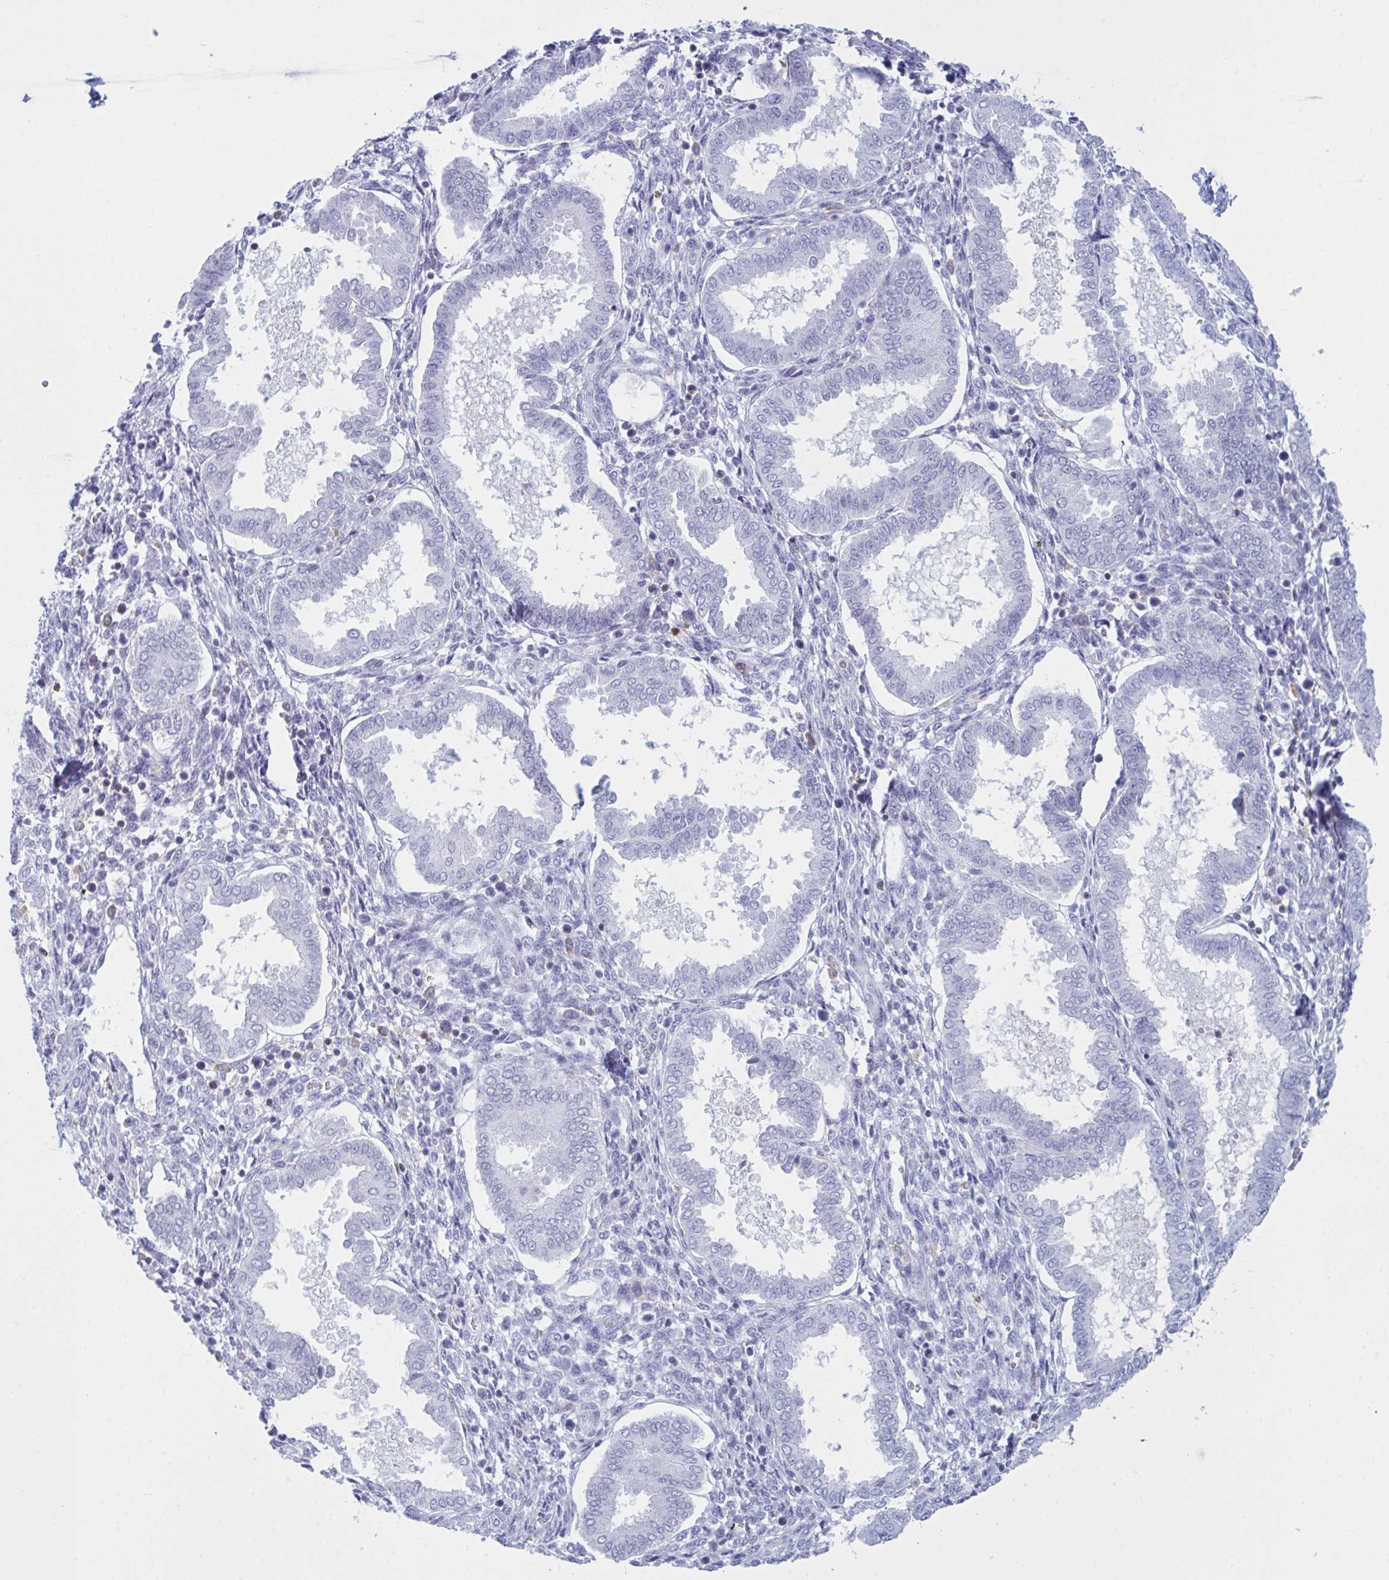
{"staining": {"intensity": "negative", "quantity": "none", "location": "none"}, "tissue": "endometrium", "cell_type": "Cells in endometrial stroma", "image_type": "normal", "snomed": [{"axis": "morphology", "description": "Normal tissue, NOS"}, {"axis": "topography", "description": "Endometrium"}], "caption": "Immunohistochemical staining of unremarkable endometrium reveals no significant expression in cells in endometrial stroma.", "gene": "MYO1F", "patient": {"sex": "female", "age": 24}}